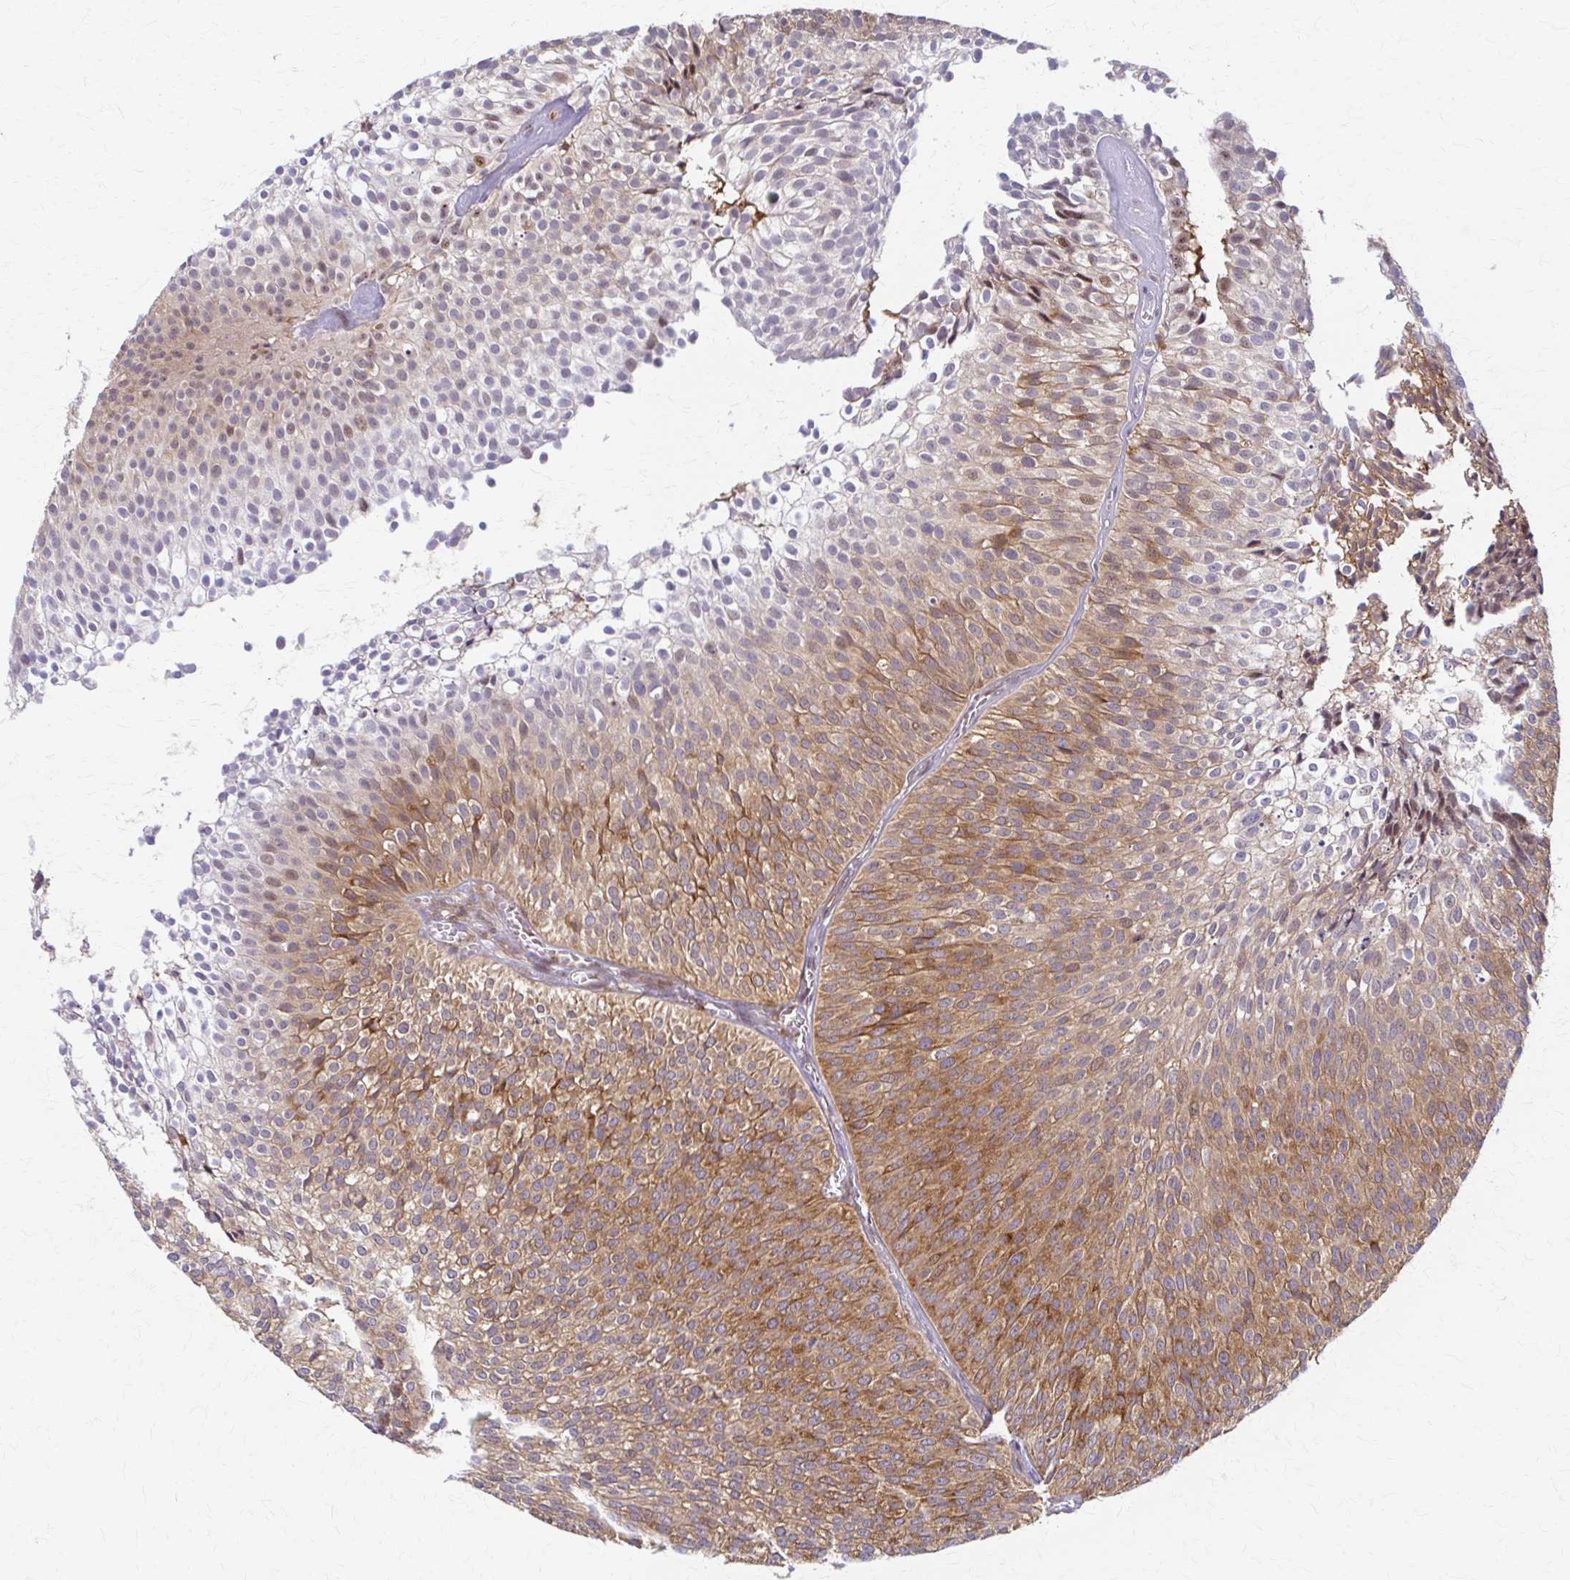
{"staining": {"intensity": "moderate", "quantity": "25%-75%", "location": "cytoplasmic/membranous"}, "tissue": "urothelial cancer", "cell_type": "Tumor cells", "image_type": "cancer", "snomed": [{"axis": "morphology", "description": "Urothelial carcinoma, Low grade"}, {"axis": "topography", "description": "Urinary bladder"}], "caption": "Urothelial cancer stained with DAB (3,3'-diaminobenzidine) immunohistochemistry reveals medium levels of moderate cytoplasmic/membranous positivity in approximately 25%-75% of tumor cells.", "gene": "ARHGAP35", "patient": {"sex": "male", "age": 91}}